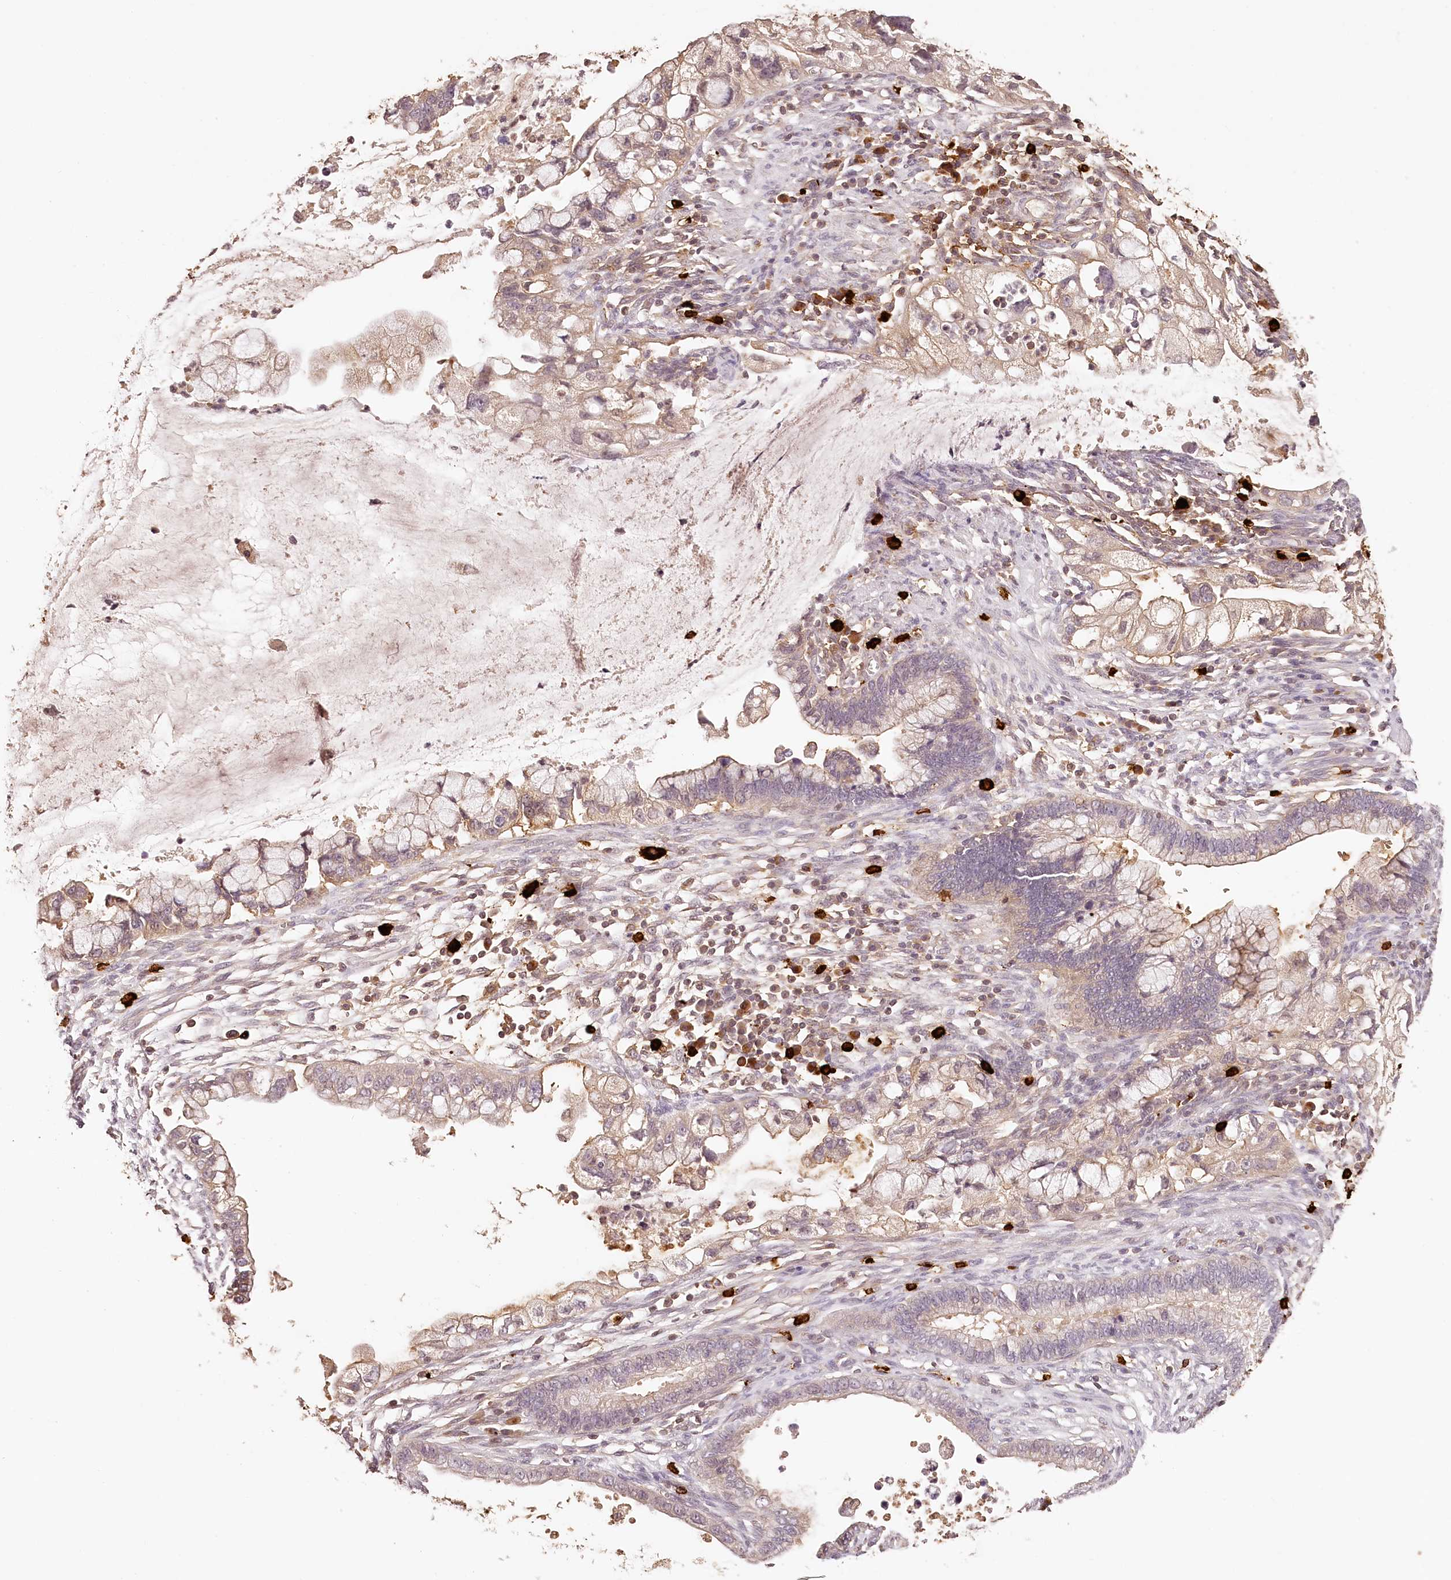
{"staining": {"intensity": "weak", "quantity": "<25%", "location": "cytoplasmic/membranous"}, "tissue": "cervical cancer", "cell_type": "Tumor cells", "image_type": "cancer", "snomed": [{"axis": "morphology", "description": "Adenocarcinoma, NOS"}, {"axis": "topography", "description": "Cervix"}], "caption": "Histopathology image shows no protein staining in tumor cells of cervical cancer tissue.", "gene": "SYNGR1", "patient": {"sex": "female", "age": 44}}